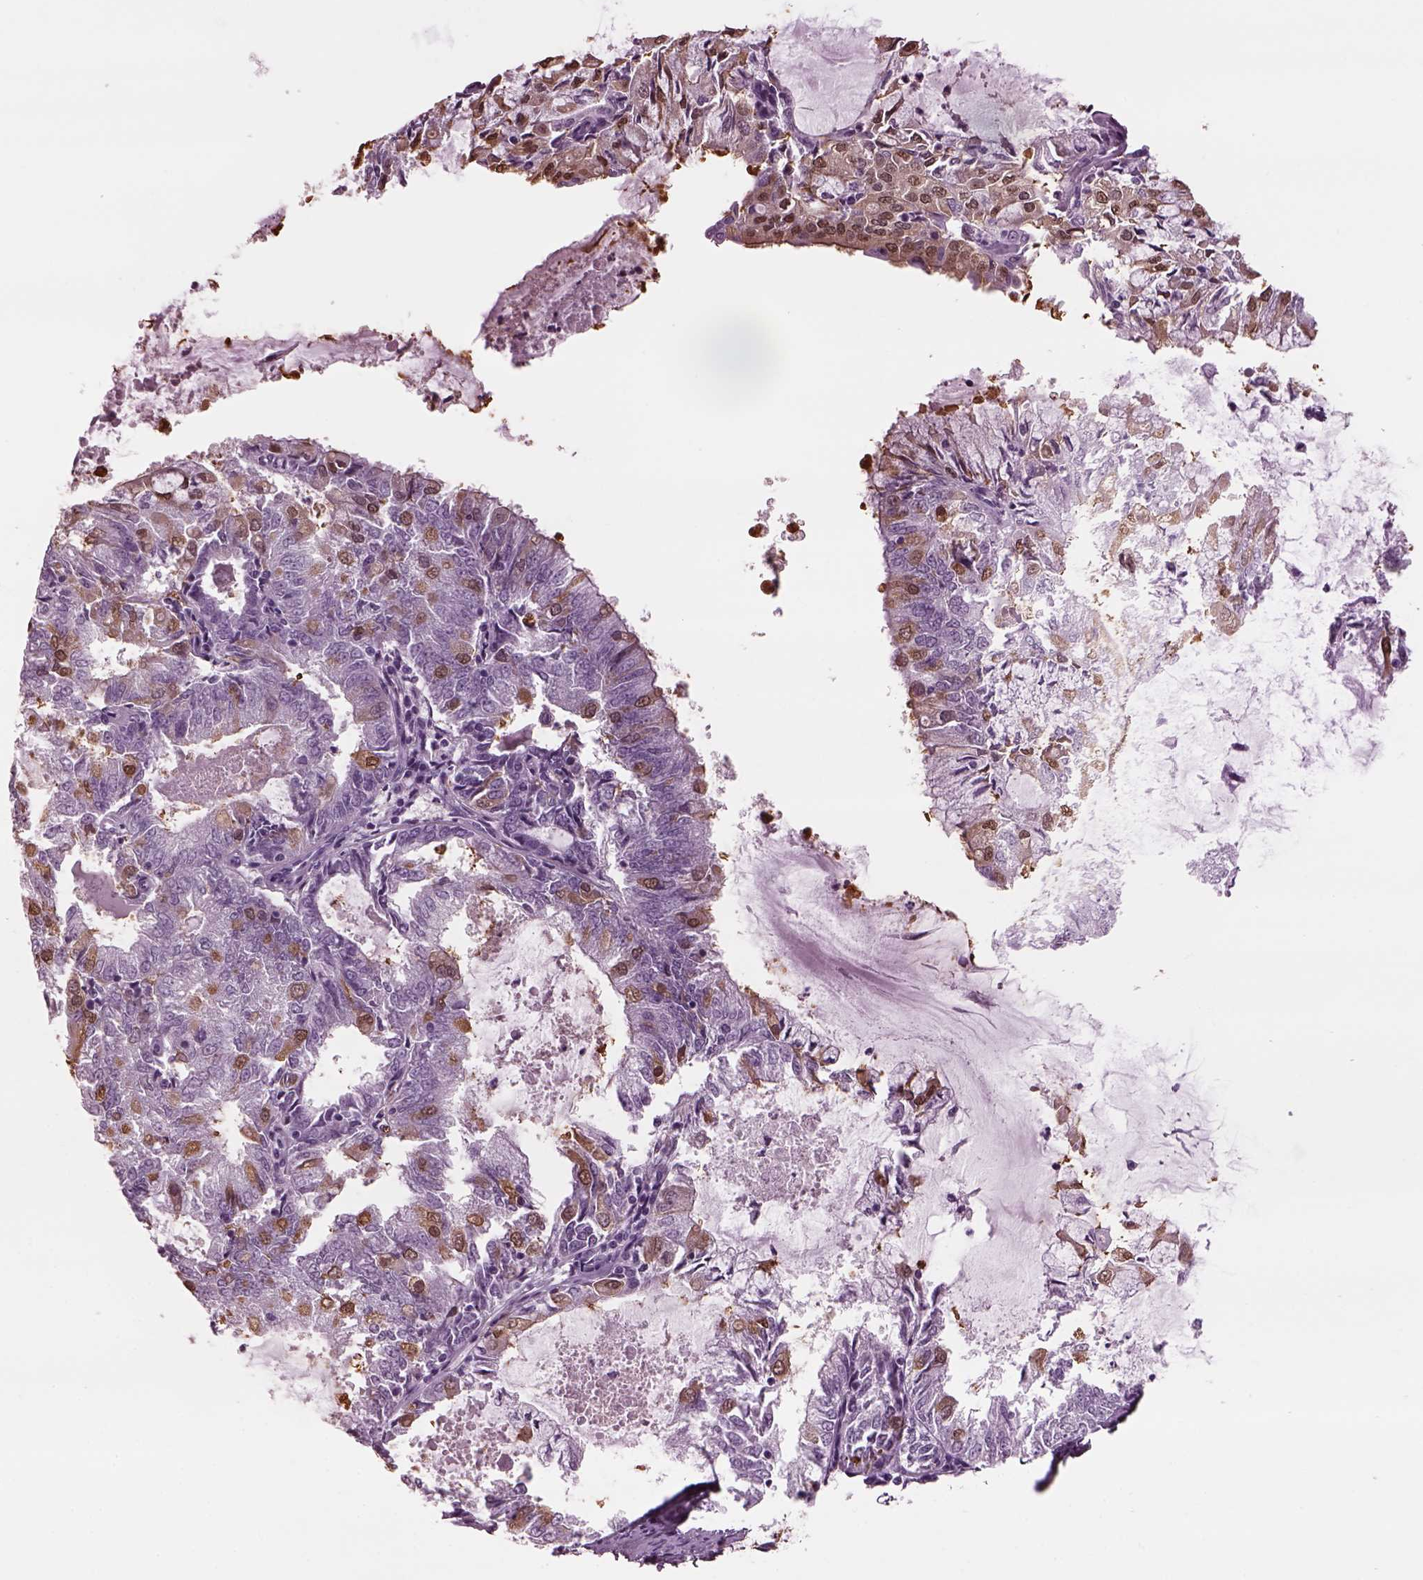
{"staining": {"intensity": "moderate", "quantity": "<25%", "location": "cytoplasmic/membranous,nuclear"}, "tissue": "endometrial cancer", "cell_type": "Tumor cells", "image_type": "cancer", "snomed": [{"axis": "morphology", "description": "Adenocarcinoma, NOS"}, {"axis": "topography", "description": "Endometrium"}], "caption": "This is an image of IHC staining of adenocarcinoma (endometrial), which shows moderate staining in the cytoplasmic/membranous and nuclear of tumor cells.", "gene": "TPPP2", "patient": {"sex": "female", "age": 57}}